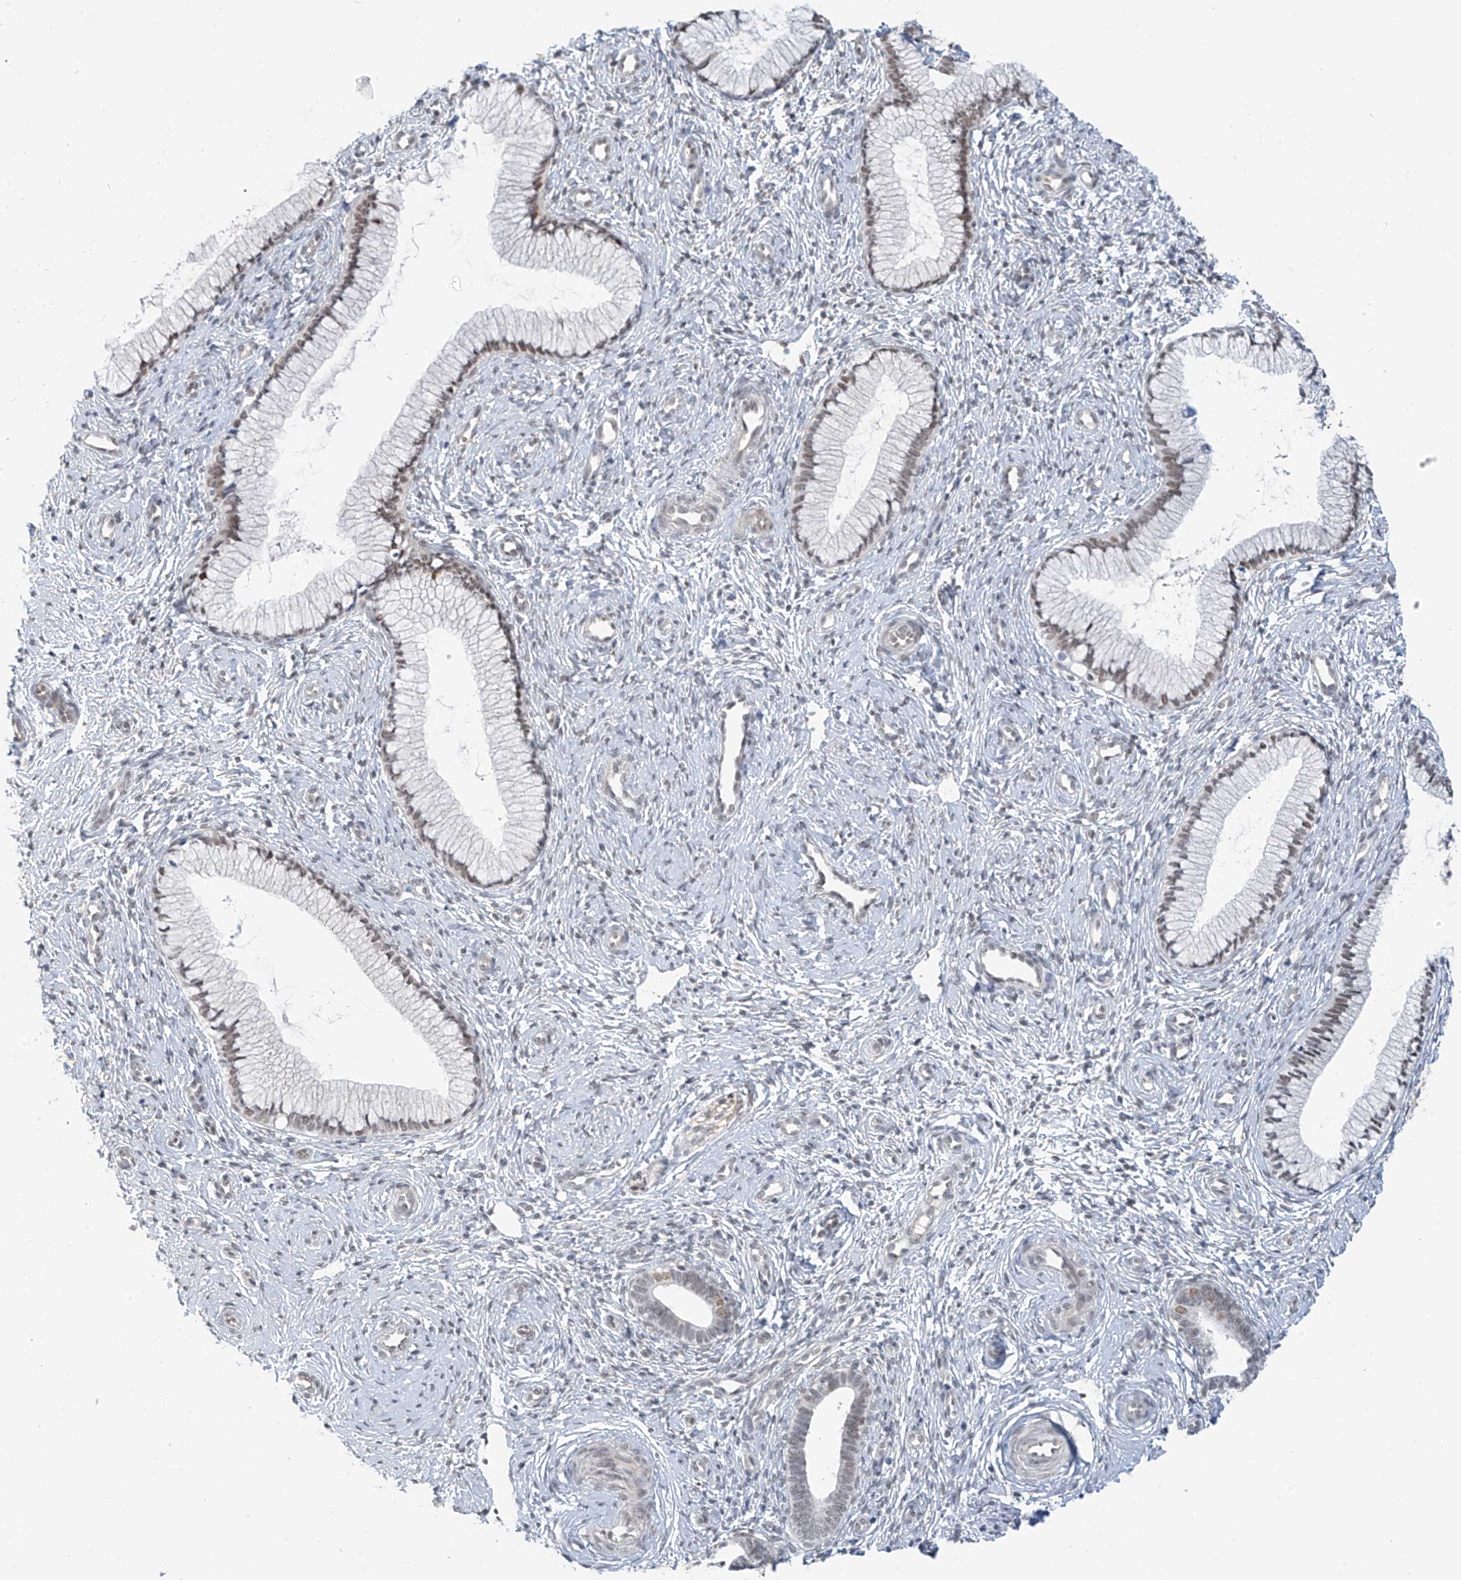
{"staining": {"intensity": "weak", "quantity": ">75%", "location": "nuclear"}, "tissue": "cervix", "cell_type": "Glandular cells", "image_type": "normal", "snomed": [{"axis": "morphology", "description": "Normal tissue, NOS"}, {"axis": "topography", "description": "Cervix"}], "caption": "Weak nuclear staining is present in approximately >75% of glandular cells in benign cervix.", "gene": "MCM9", "patient": {"sex": "female", "age": 27}}